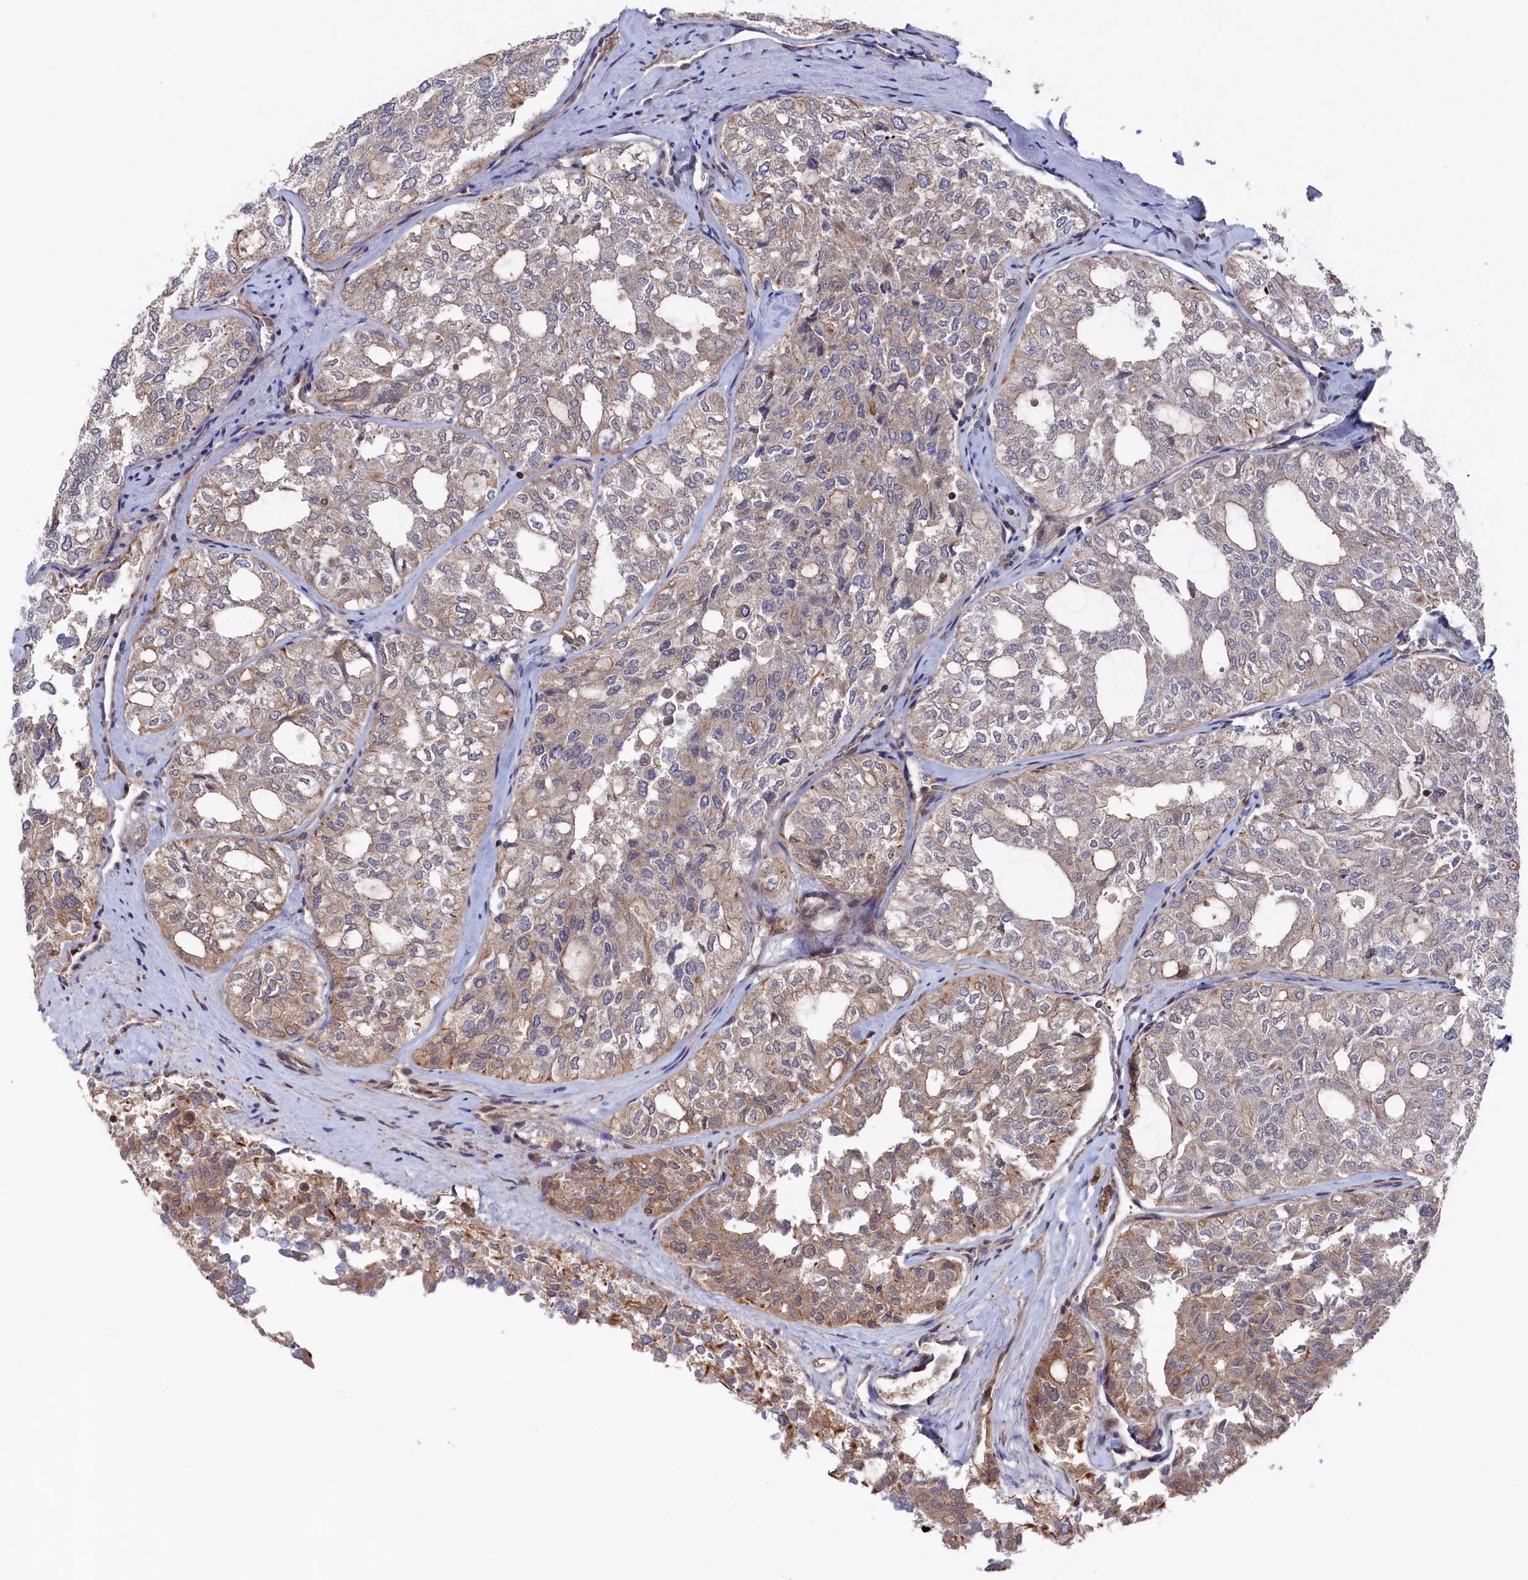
{"staining": {"intensity": "weak", "quantity": "25%-75%", "location": "cytoplasmic/membranous"}, "tissue": "thyroid cancer", "cell_type": "Tumor cells", "image_type": "cancer", "snomed": [{"axis": "morphology", "description": "Follicular adenoma carcinoma, NOS"}, {"axis": "topography", "description": "Thyroid gland"}], "caption": "Immunohistochemistry (IHC) photomicrograph of human thyroid cancer stained for a protein (brown), which shows low levels of weak cytoplasmic/membranous positivity in approximately 25%-75% of tumor cells.", "gene": "TMC5", "patient": {"sex": "male", "age": 75}}